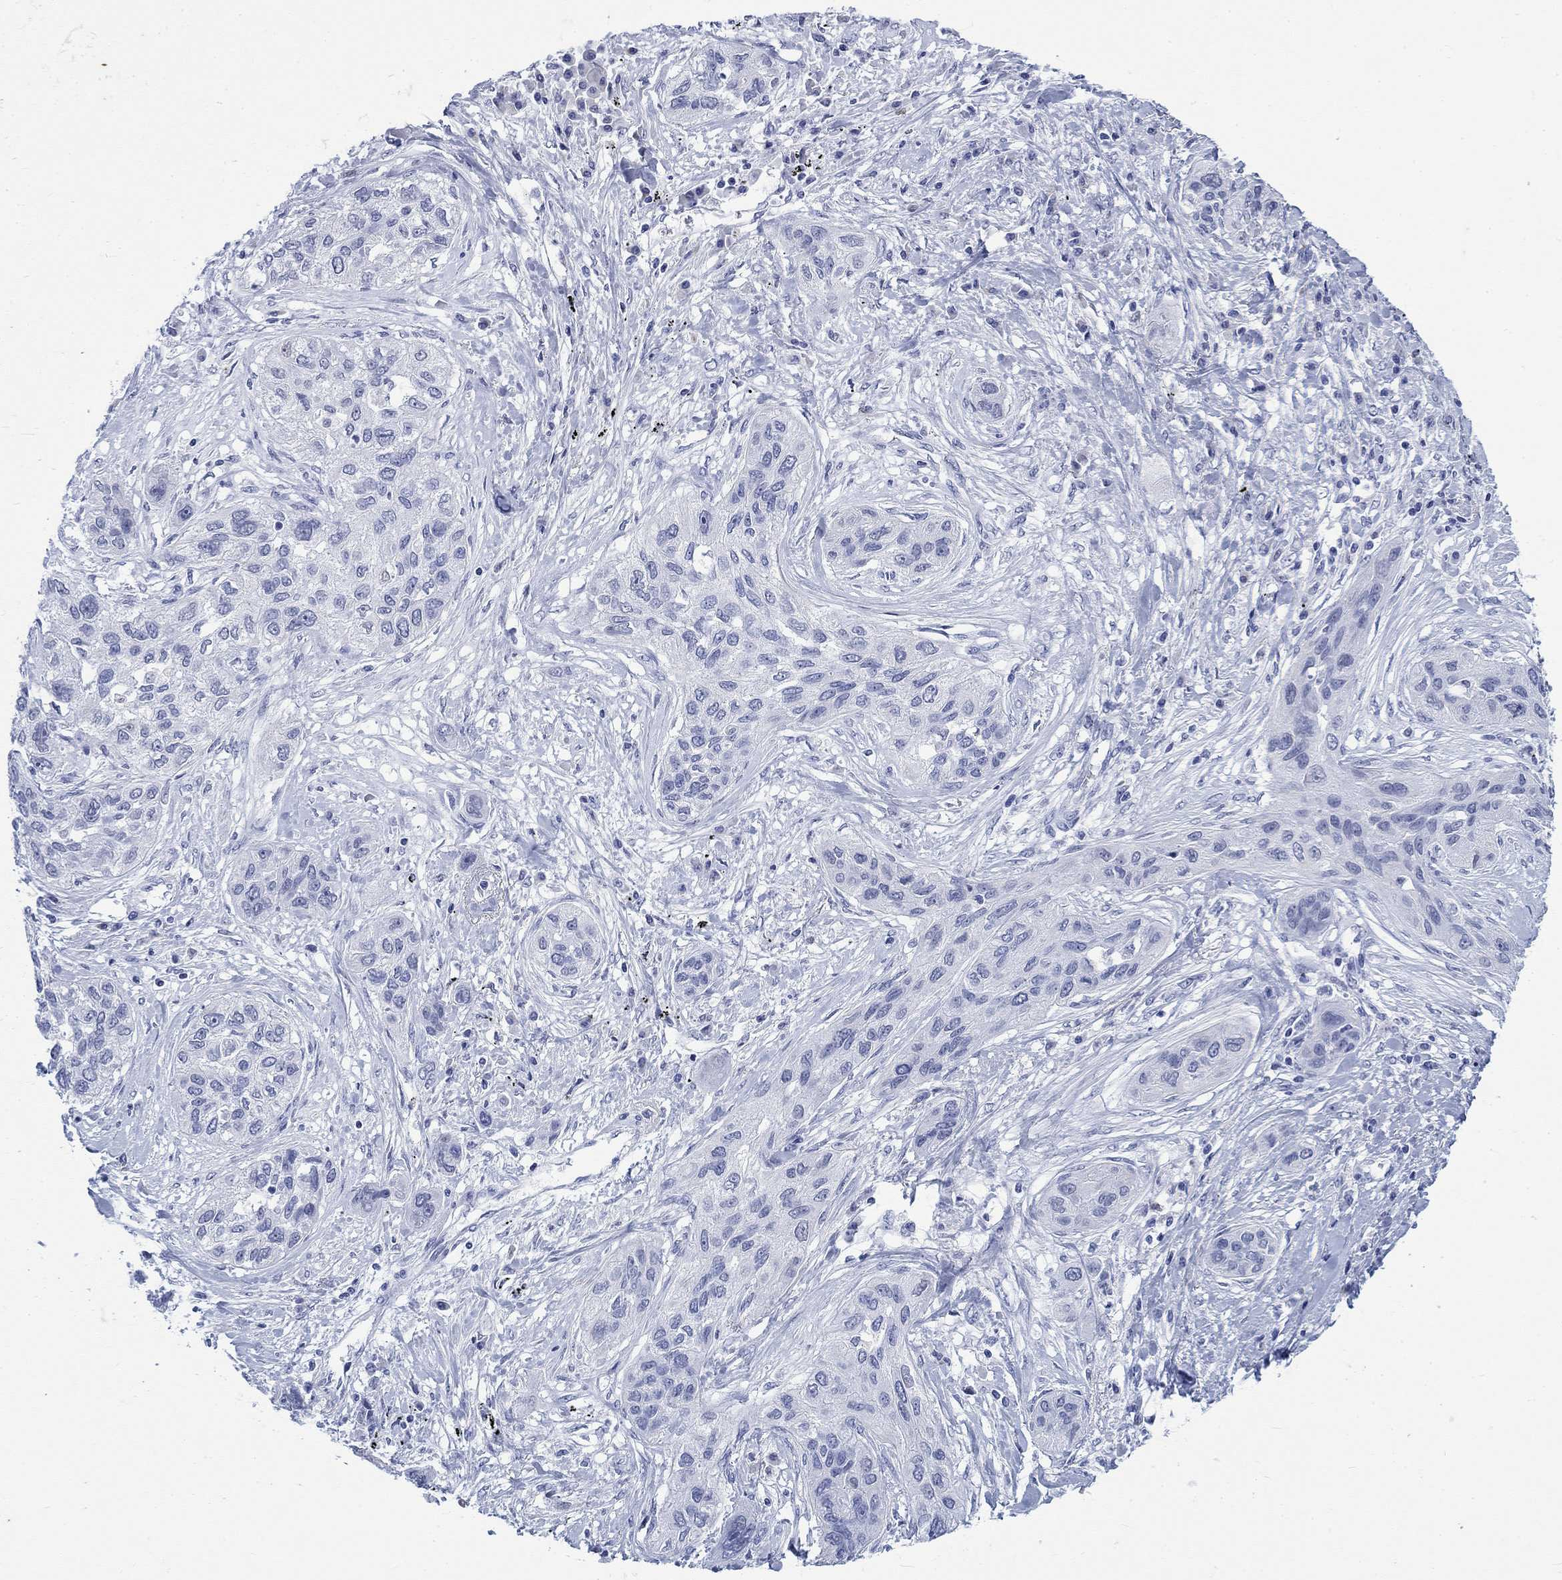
{"staining": {"intensity": "negative", "quantity": "none", "location": "none"}, "tissue": "lung cancer", "cell_type": "Tumor cells", "image_type": "cancer", "snomed": [{"axis": "morphology", "description": "Squamous cell carcinoma, NOS"}, {"axis": "topography", "description": "Lung"}], "caption": "Immunohistochemistry (IHC) of human squamous cell carcinoma (lung) shows no positivity in tumor cells.", "gene": "KRT76", "patient": {"sex": "female", "age": 70}}